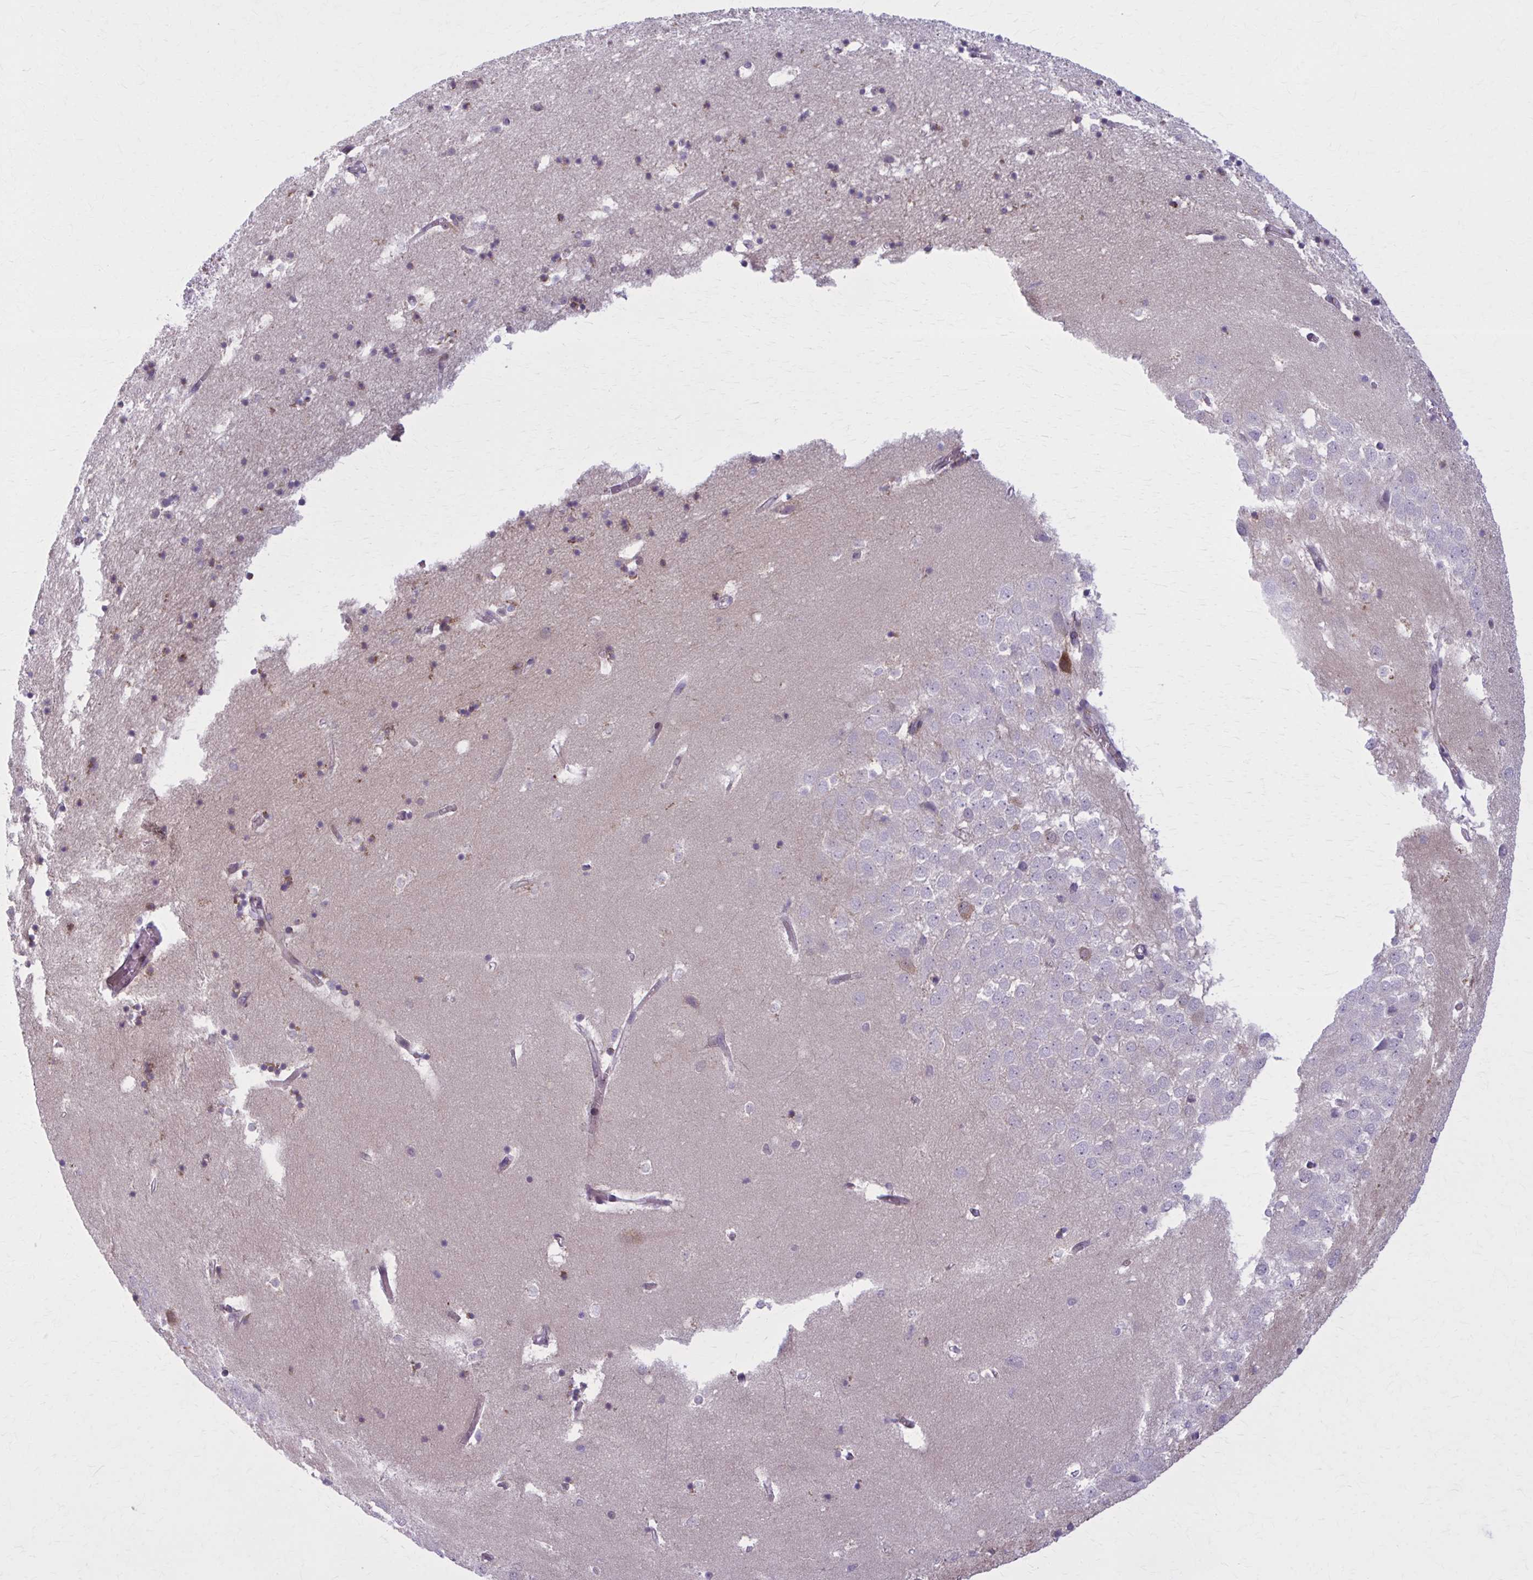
{"staining": {"intensity": "strong", "quantity": "25%-75%", "location": "cytoplasmic/membranous"}, "tissue": "hippocampus", "cell_type": "Glial cells", "image_type": "normal", "snomed": [{"axis": "morphology", "description": "Normal tissue, NOS"}, {"axis": "topography", "description": "Hippocampus"}], "caption": "Immunohistochemical staining of normal hippocampus demonstrates 25%-75% levels of strong cytoplasmic/membranous protein expression in about 25%-75% of glial cells.", "gene": "NUMBL", "patient": {"sex": "male", "age": 58}}